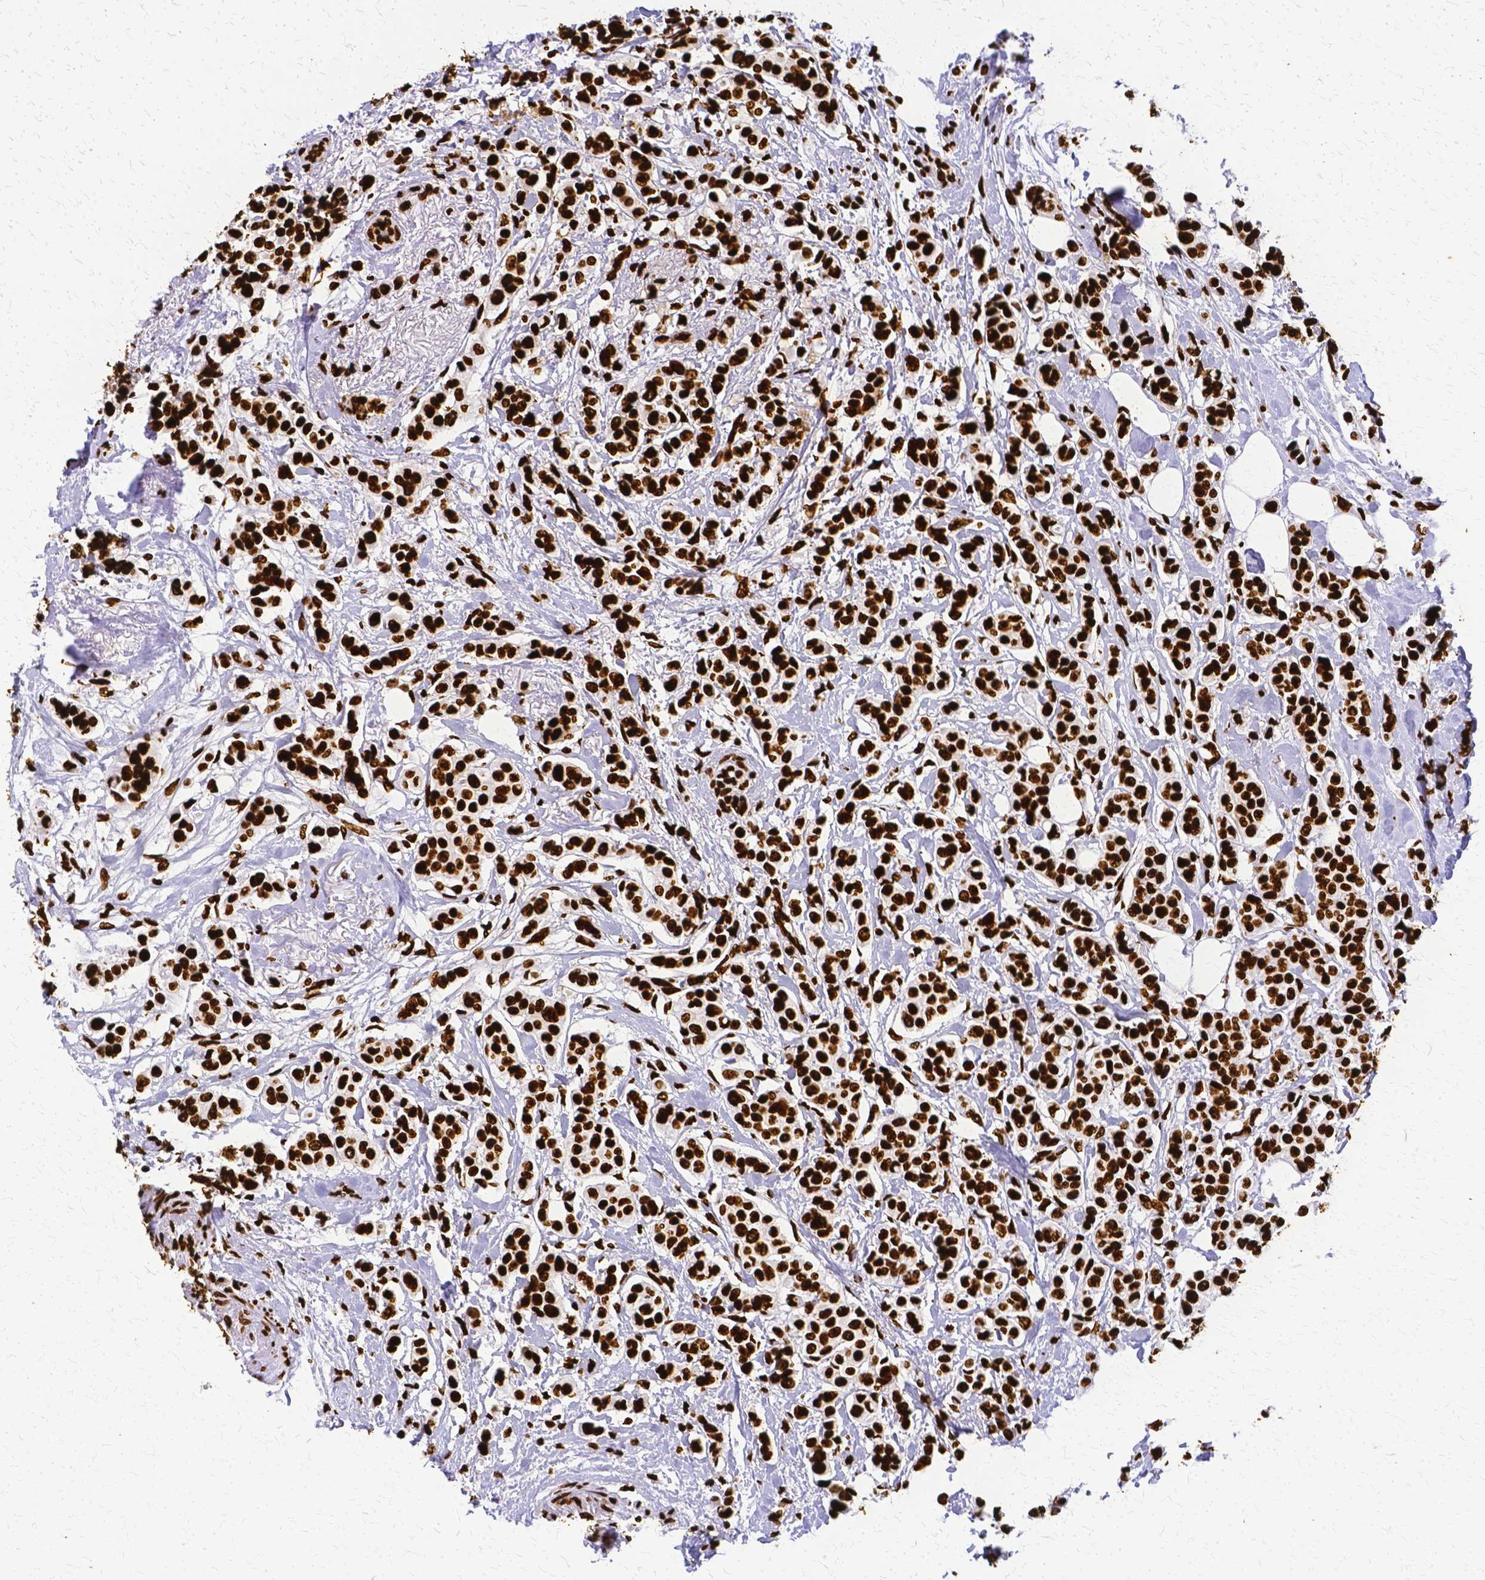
{"staining": {"intensity": "strong", "quantity": ">75%", "location": "nuclear"}, "tissue": "breast cancer", "cell_type": "Tumor cells", "image_type": "cancer", "snomed": [{"axis": "morphology", "description": "Lobular carcinoma"}, {"axis": "topography", "description": "Breast"}], "caption": "A high-resolution image shows immunohistochemistry (IHC) staining of breast cancer, which shows strong nuclear staining in approximately >75% of tumor cells.", "gene": "SFPQ", "patient": {"sex": "female", "age": 51}}